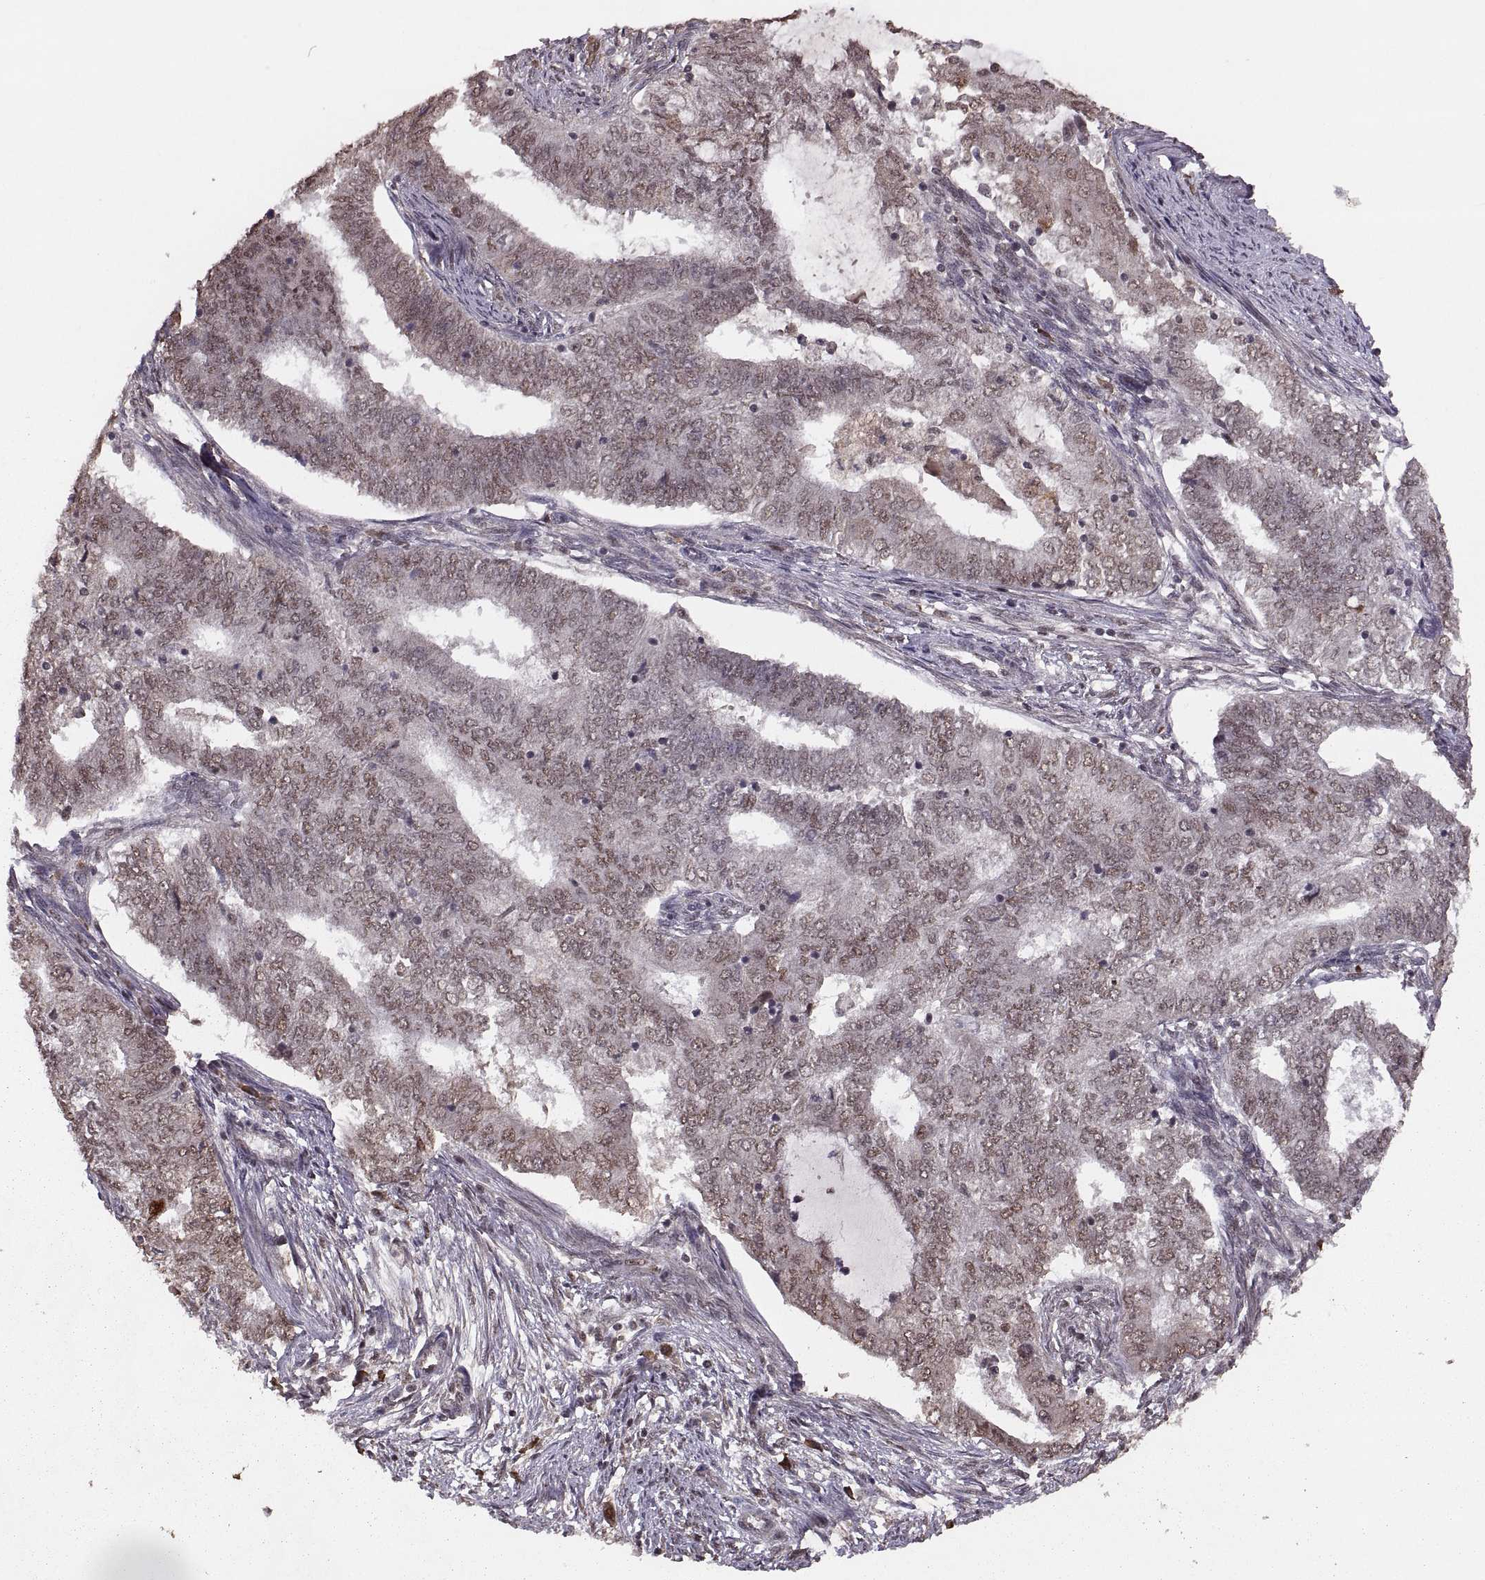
{"staining": {"intensity": "moderate", "quantity": "<25%", "location": "cytoplasmic/membranous,nuclear"}, "tissue": "endometrial cancer", "cell_type": "Tumor cells", "image_type": "cancer", "snomed": [{"axis": "morphology", "description": "Adenocarcinoma, NOS"}, {"axis": "topography", "description": "Endometrium"}], "caption": "A low amount of moderate cytoplasmic/membranous and nuclear staining is present in about <25% of tumor cells in endometrial cancer (adenocarcinoma) tissue. (brown staining indicates protein expression, while blue staining denotes nuclei).", "gene": "RFT1", "patient": {"sex": "female", "age": 62}}